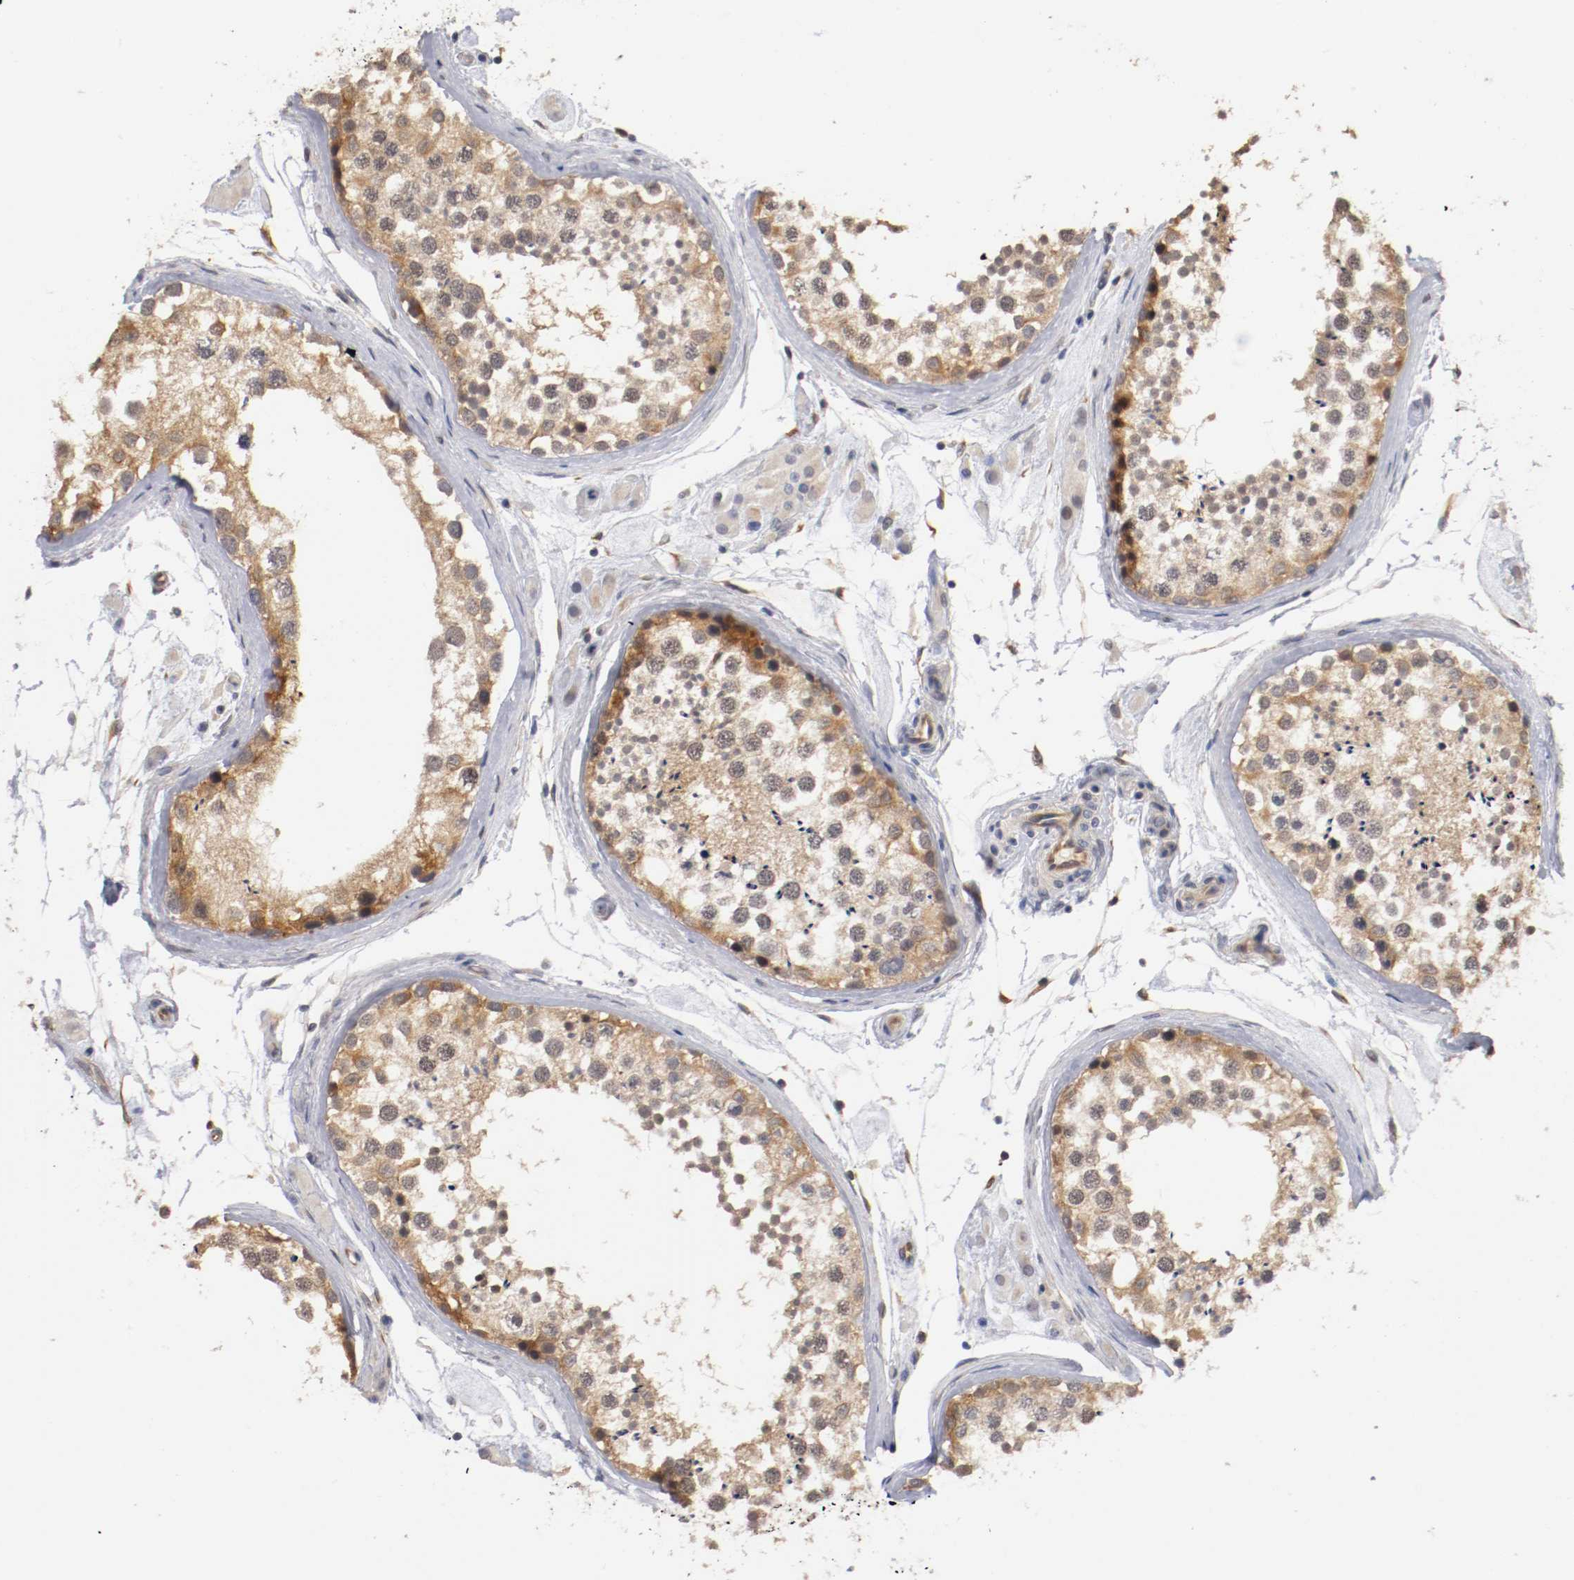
{"staining": {"intensity": "moderate", "quantity": ">75%", "location": "cytoplasmic/membranous"}, "tissue": "testis", "cell_type": "Cells in seminiferous ducts", "image_type": "normal", "snomed": [{"axis": "morphology", "description": "Normal tissue, NOS"}, {"axis": "topography", "description": "Testis"}], "caption": "Immunohistochemical staining of normal testis displays moderate cytoplasmic/membranous protein positivity in about >75% of cells in seminiferous ducts. (IHC, brightfield microscopy, high magnification).", "gene": "RBM23", "patient": {"sex": "male", "age": 46}}